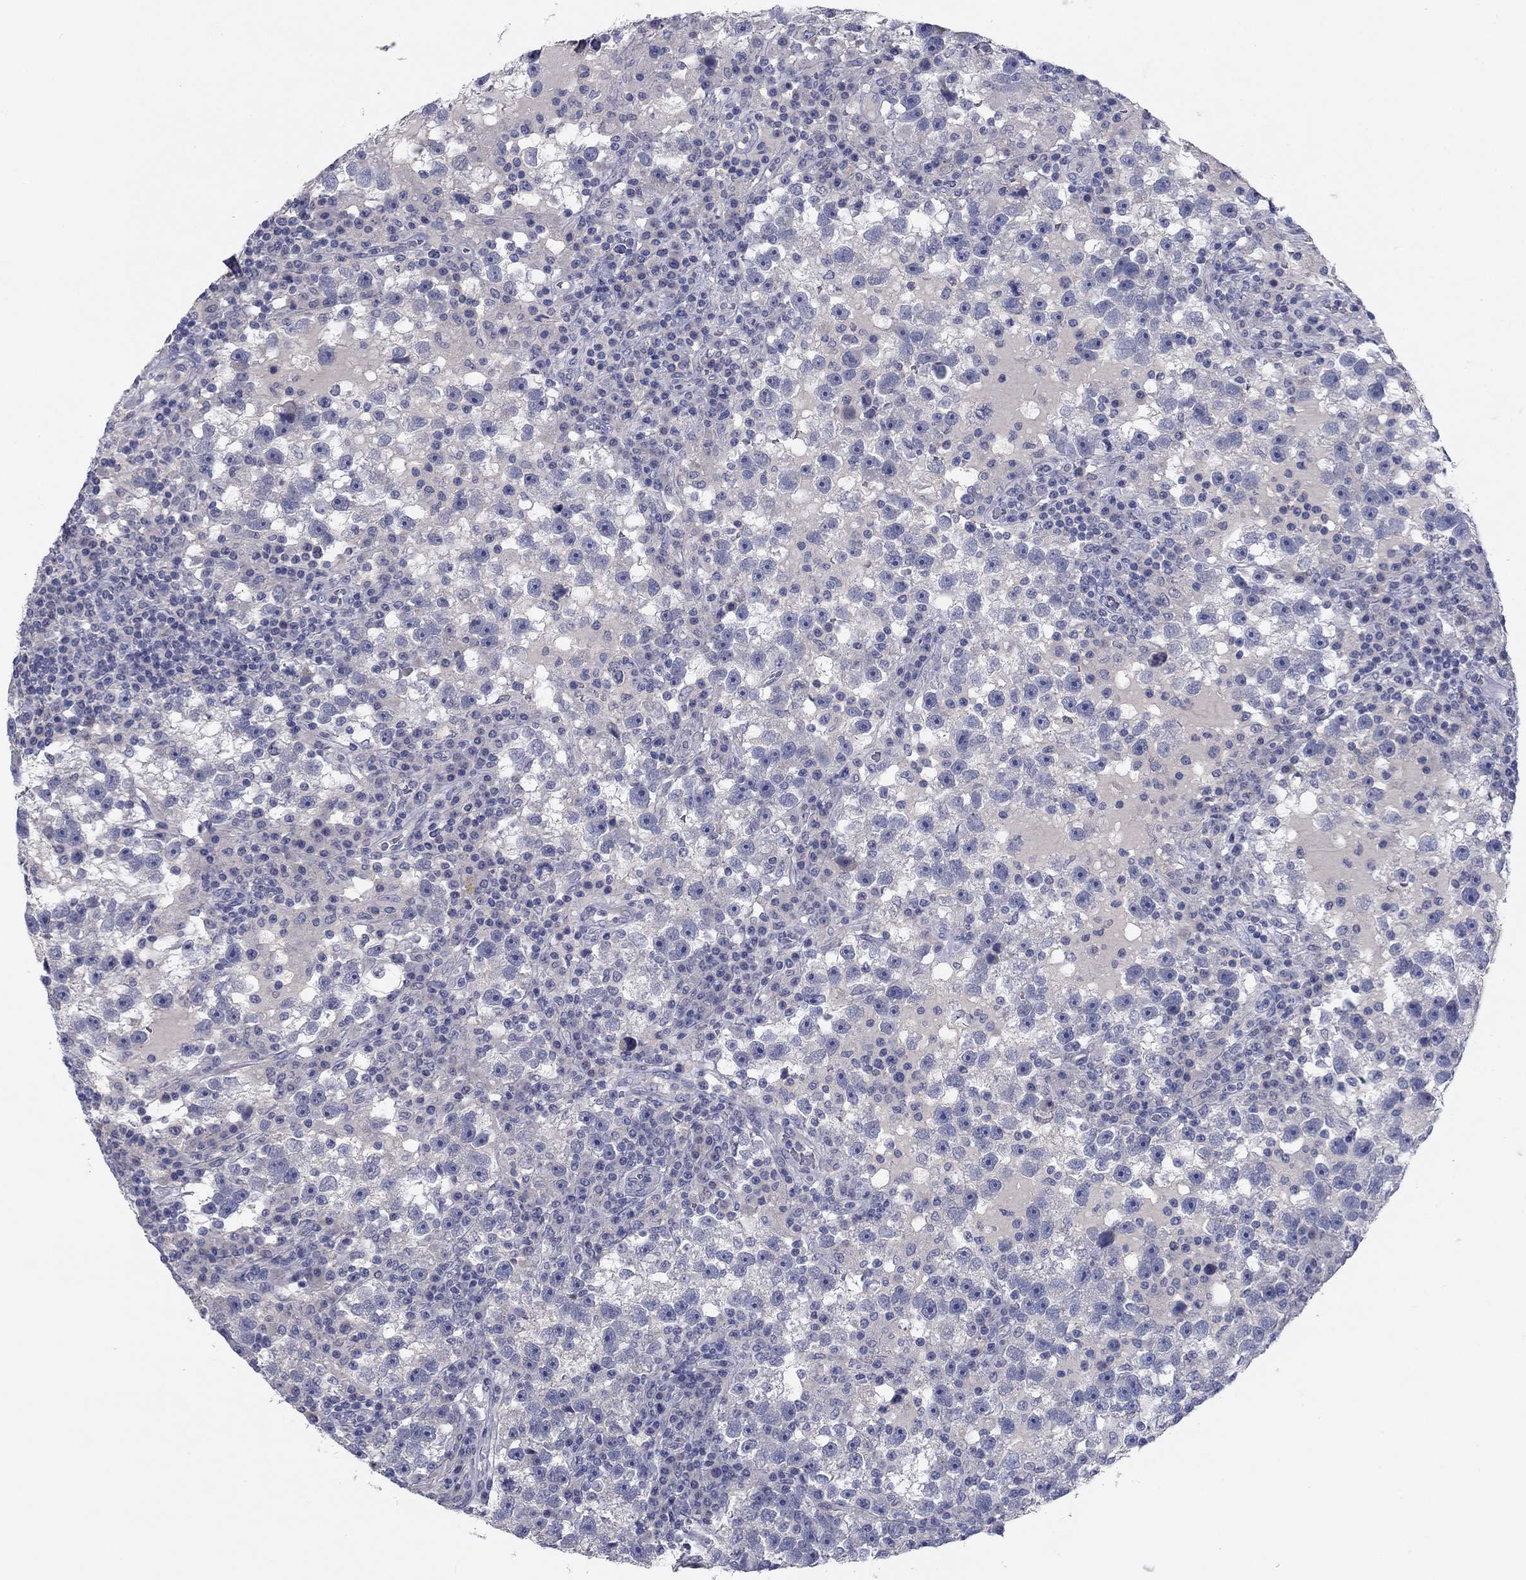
{"staining": {"intensity": "negative", "quantity": "none", "location": "none"}, "tissue": "testis cancer", "cell_type": "Tumor cells", "image_type": "cancer", "snomed": [{"axis": "morphology", "description": "Seminoma, NOS"}, {"axis": "topography", "description": "Testis"}], "caption": "Human seminoma (testis) stained for a protein using IHC reveals no expression in tumor cells.", "gene": "CNTNAP4", "patient": {"sex": "male", "age": 47}}